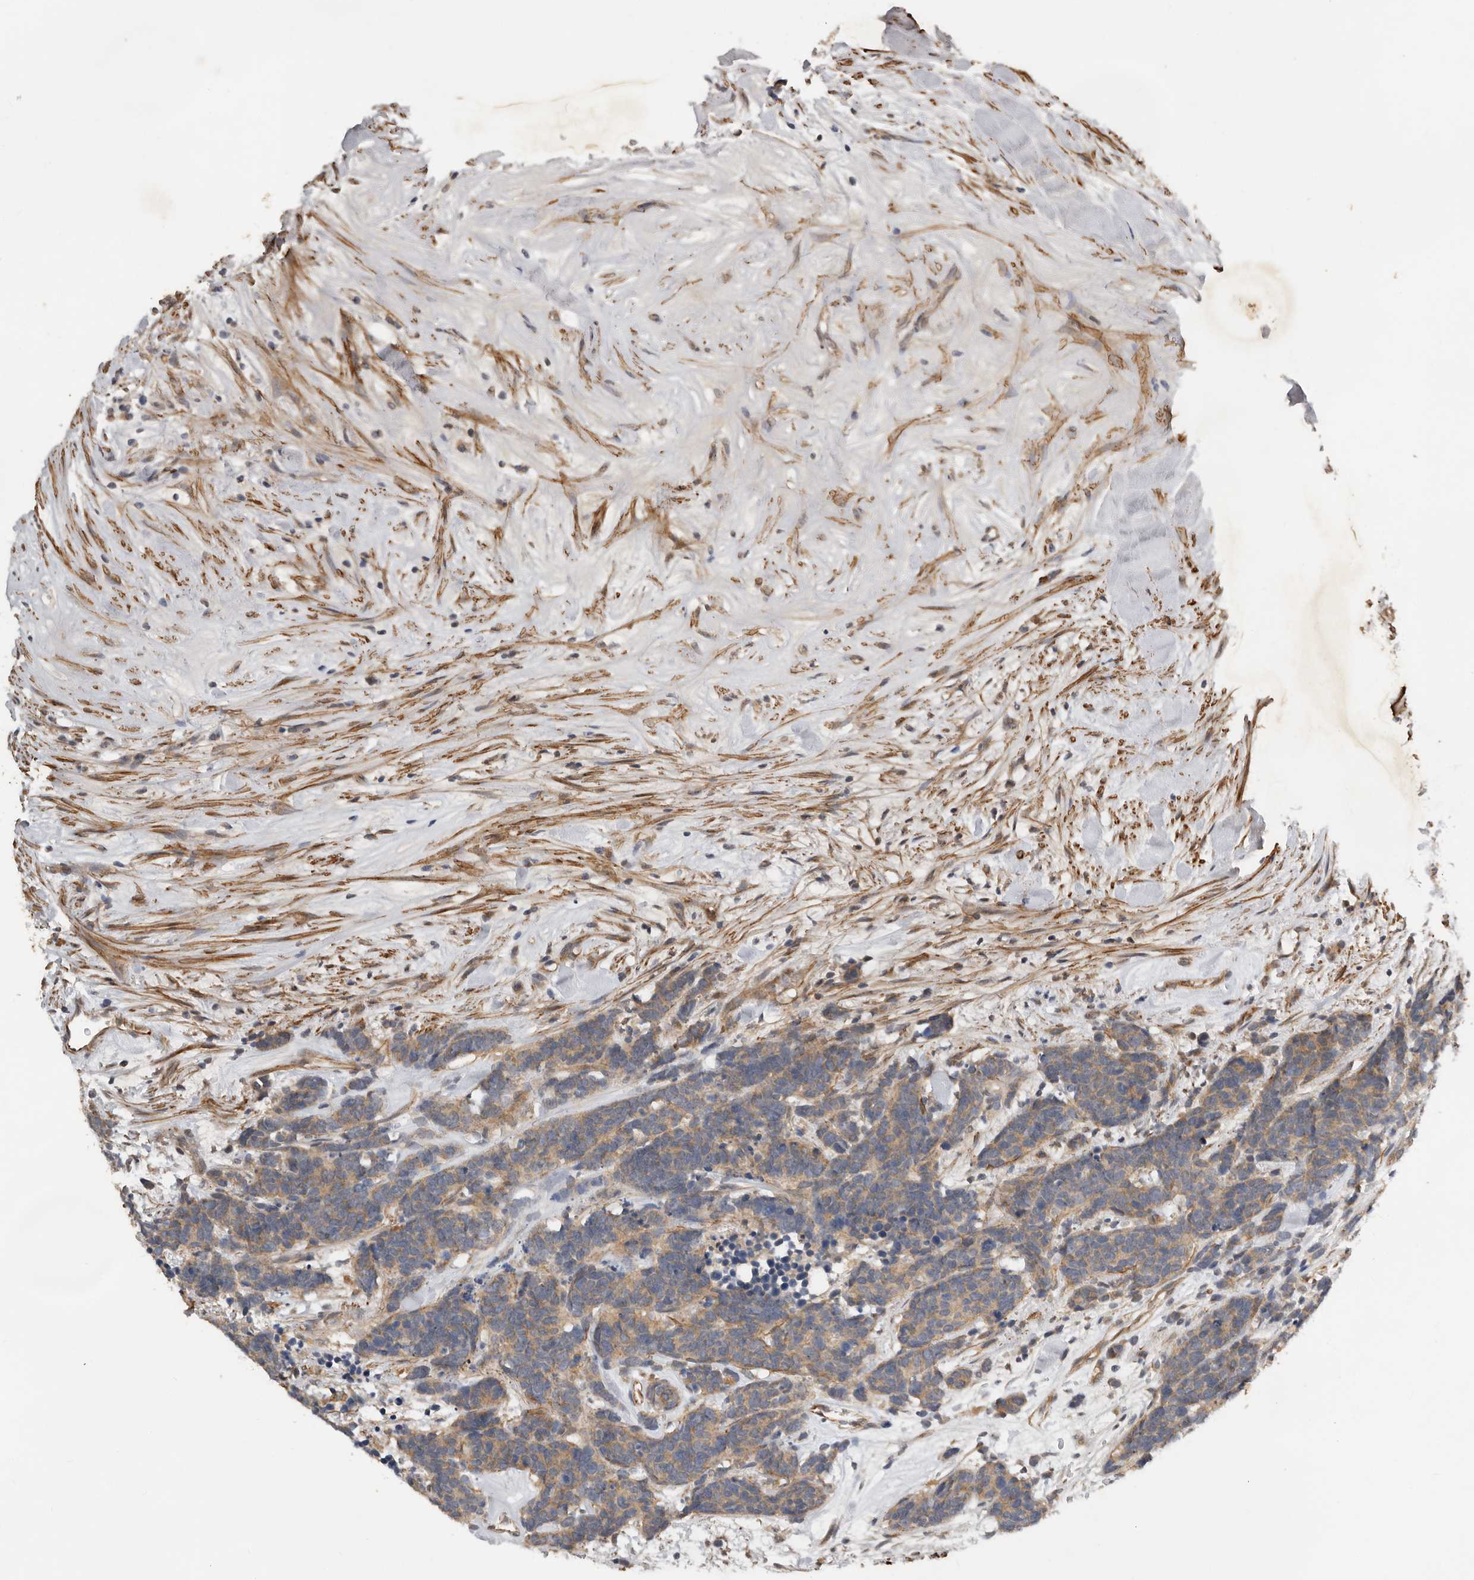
{"staining": {"intensity": "weak", "quantity": ">75%", "location": "cytoplasmic/membranous"}, "tissue": "carcinoid", "cell_type": "Tumor cells", "image_type": "cancer", "snomed": [{"axis": "morphology", "description": "Carcinoma, NOS"}, {"axis": "morphology", "description": "Carcinoid, malignant, NOS"}, {"axis": "topography", "description": "Urinary bladder"}], "caption": "The photomicrograph shows a brown stain indicating the presence of a protein in the cytoplasmic/membranous of tumor cells in carcinoma.", "gene": "RNF157", "patient": {"sex": "male", "age": 57}}